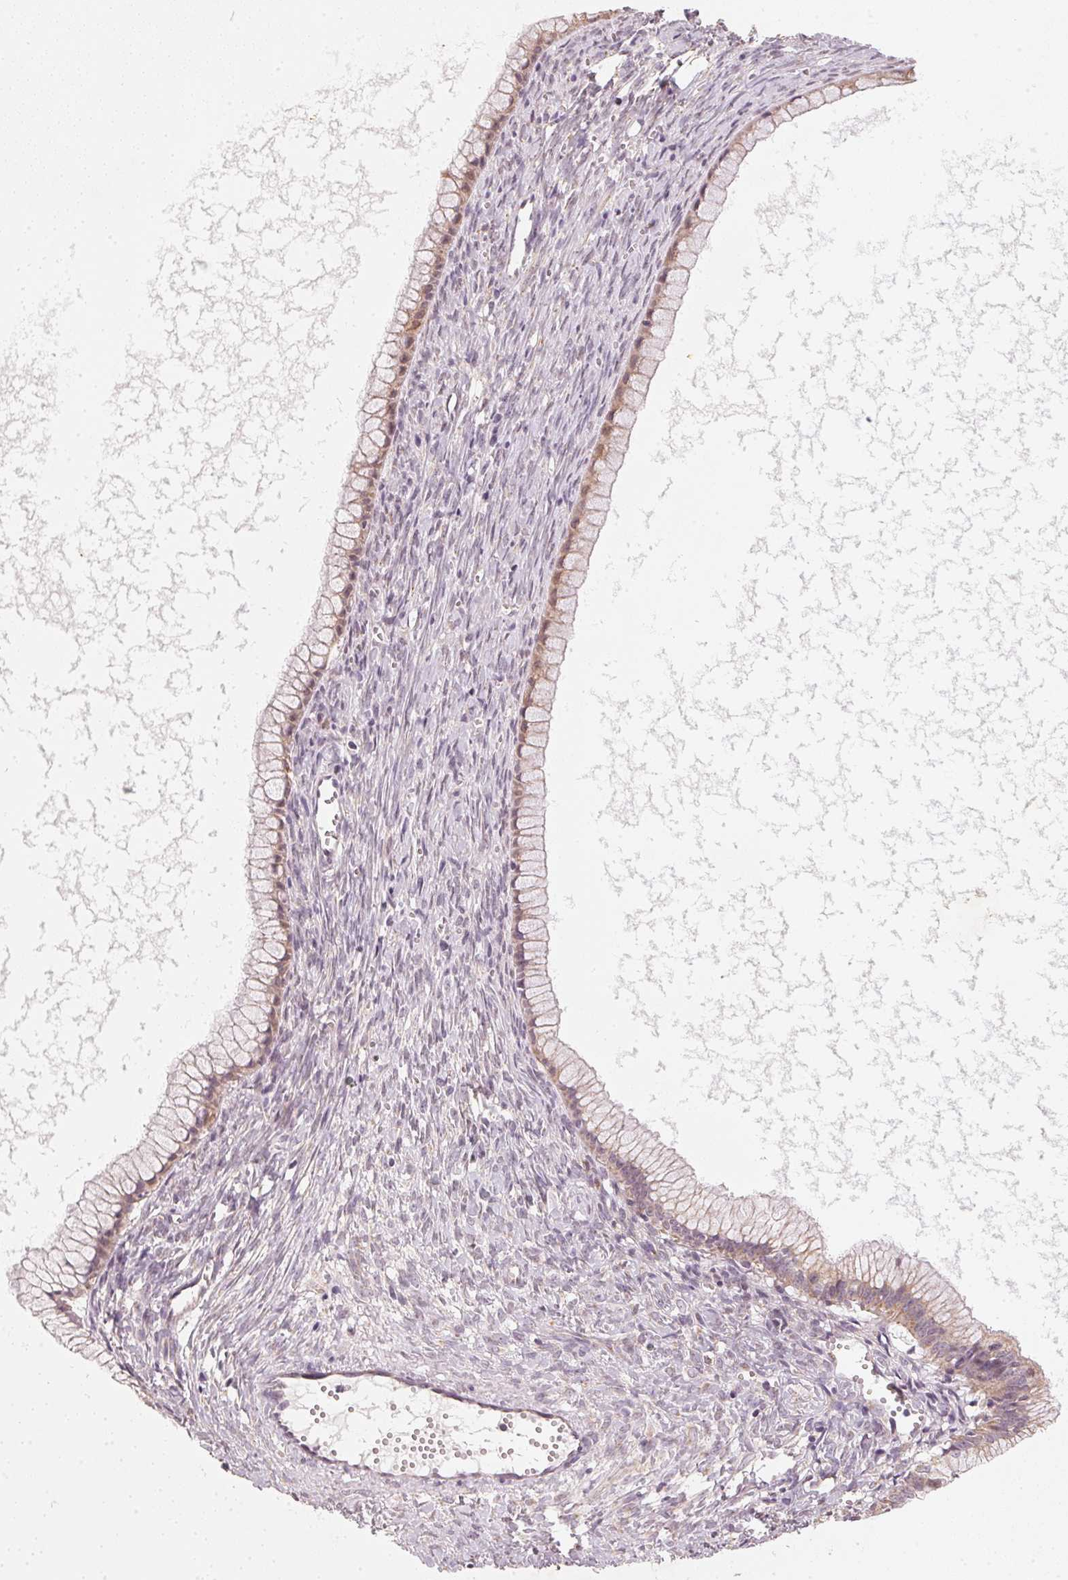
{"staining": {"intensity": "weak", "quantity": ">75%", "location": "cytoplasmic/membranous"}, "tissue": "ovarian cancer", "cell_type": "Tumor cells", "image_type": "cancer", "snomed": [{"axis": "morphology", "description": "Cystadenocarcinoma, mucinous, NOS"}, {"axis": "topography", "description": "Ovary"}], "caption": "DAB immunohistochemical staining of human ovarian cancer reveals weak cytoplasmic/membranous protein positivity in about >75% of tumor cells.", "gene": "MATCAP1", "patient": {"sex": "female", "age": 41}}